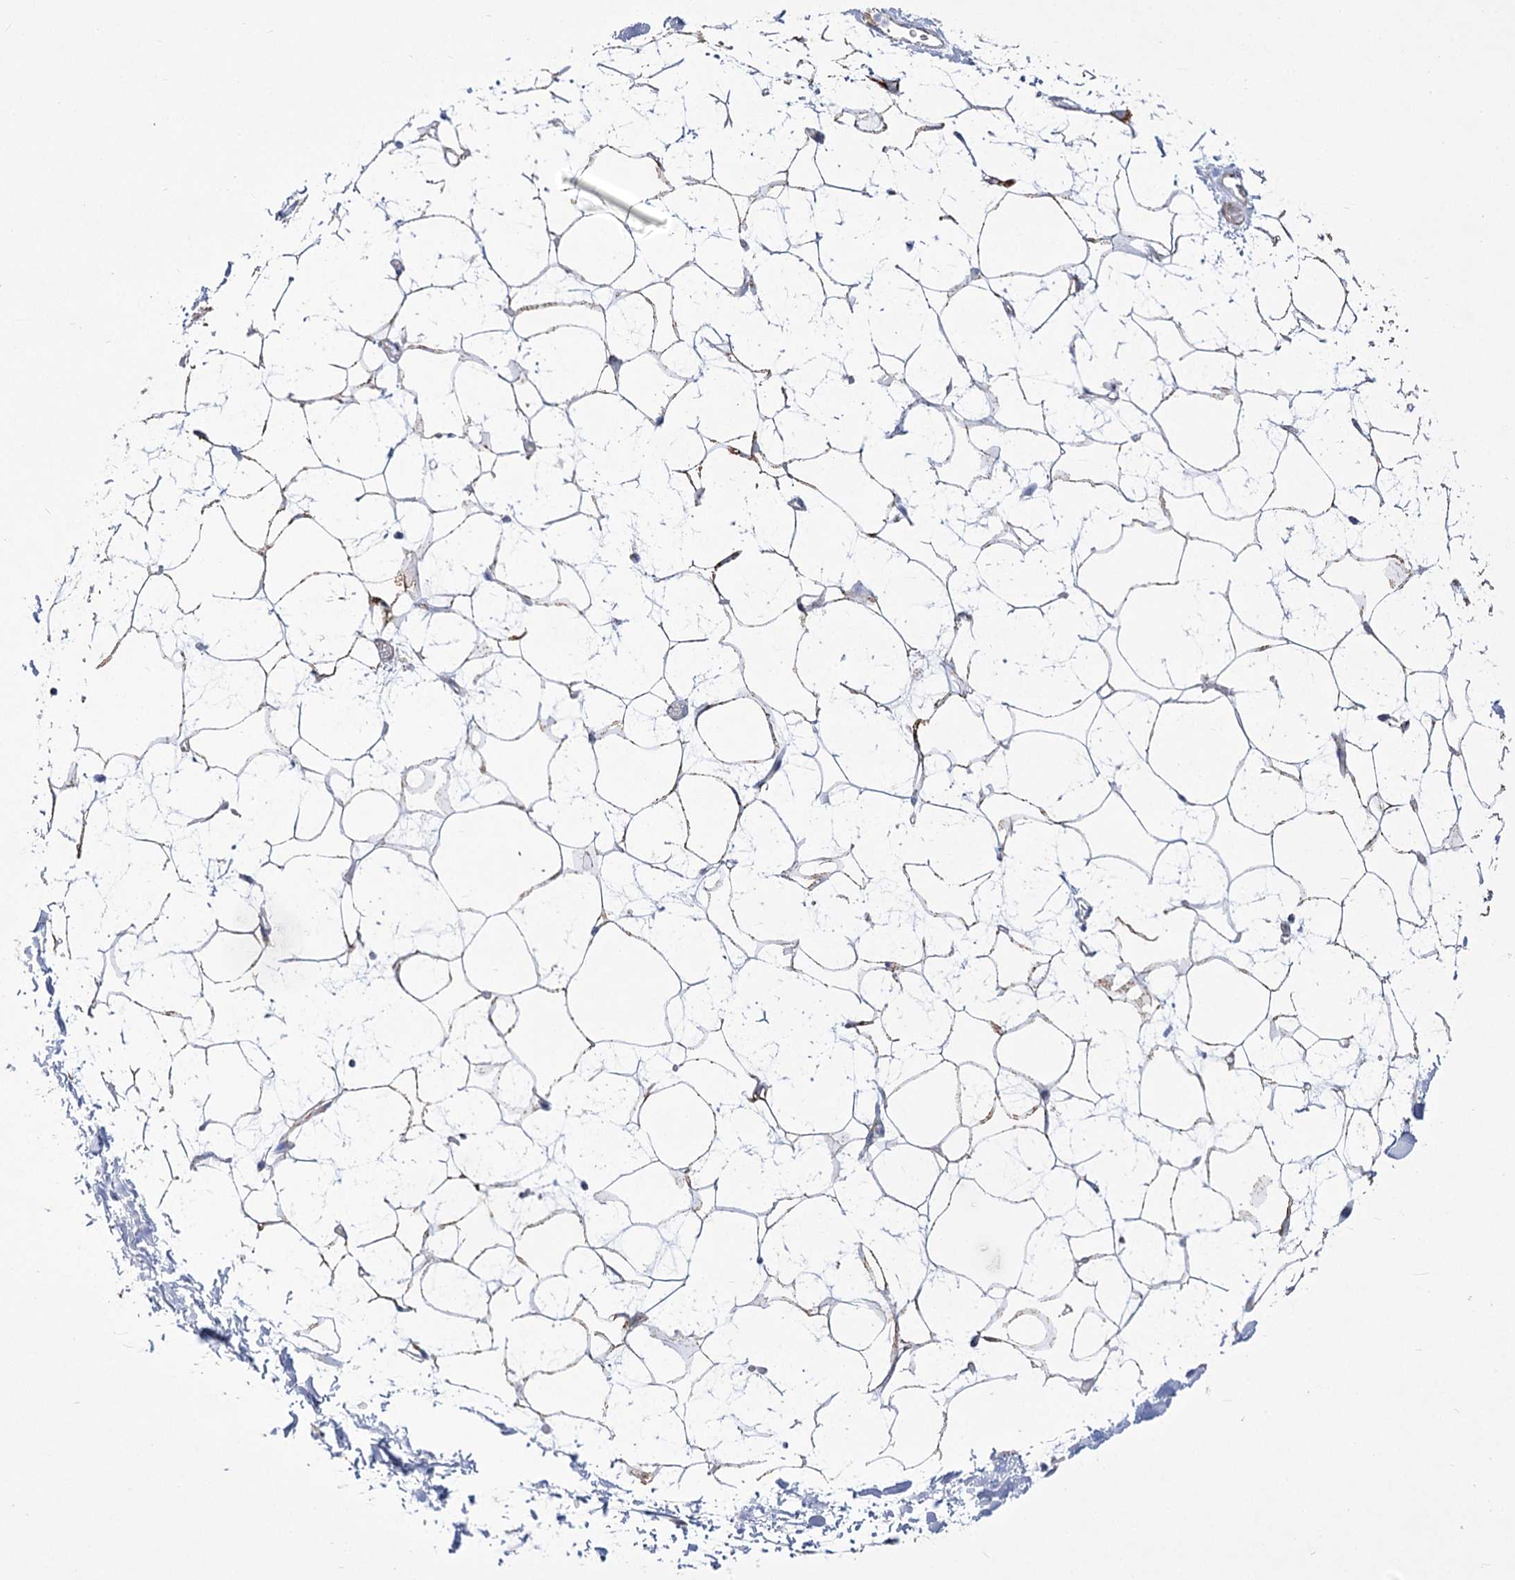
{"staining": {"intensity": "moderate", "quantity": "25%-75%", "location": "cytoplasmic/membranous"}, "tissue": "adipose tissue", "cell_type": "Adipocytes", "image_type": "normal", "snomed": [{"axis": "morphology", "description": "Normal tissue, NOS"}, {"axis": "topography", "description": "Soft tissue"}], "caption": "Immunohistochemistry (IHC) micrograph of normal adipose tissue: adipose tissue stained using immunohistochemistry (IHC) displays medium levels of moderate protein expression localized specifically in the cytoplasmic/membranous of adipocytes, appearing as a cytoplasmic/membranous brown color.", "gene": "PDHB", "patient": {"sex": "male", "age": 72}}